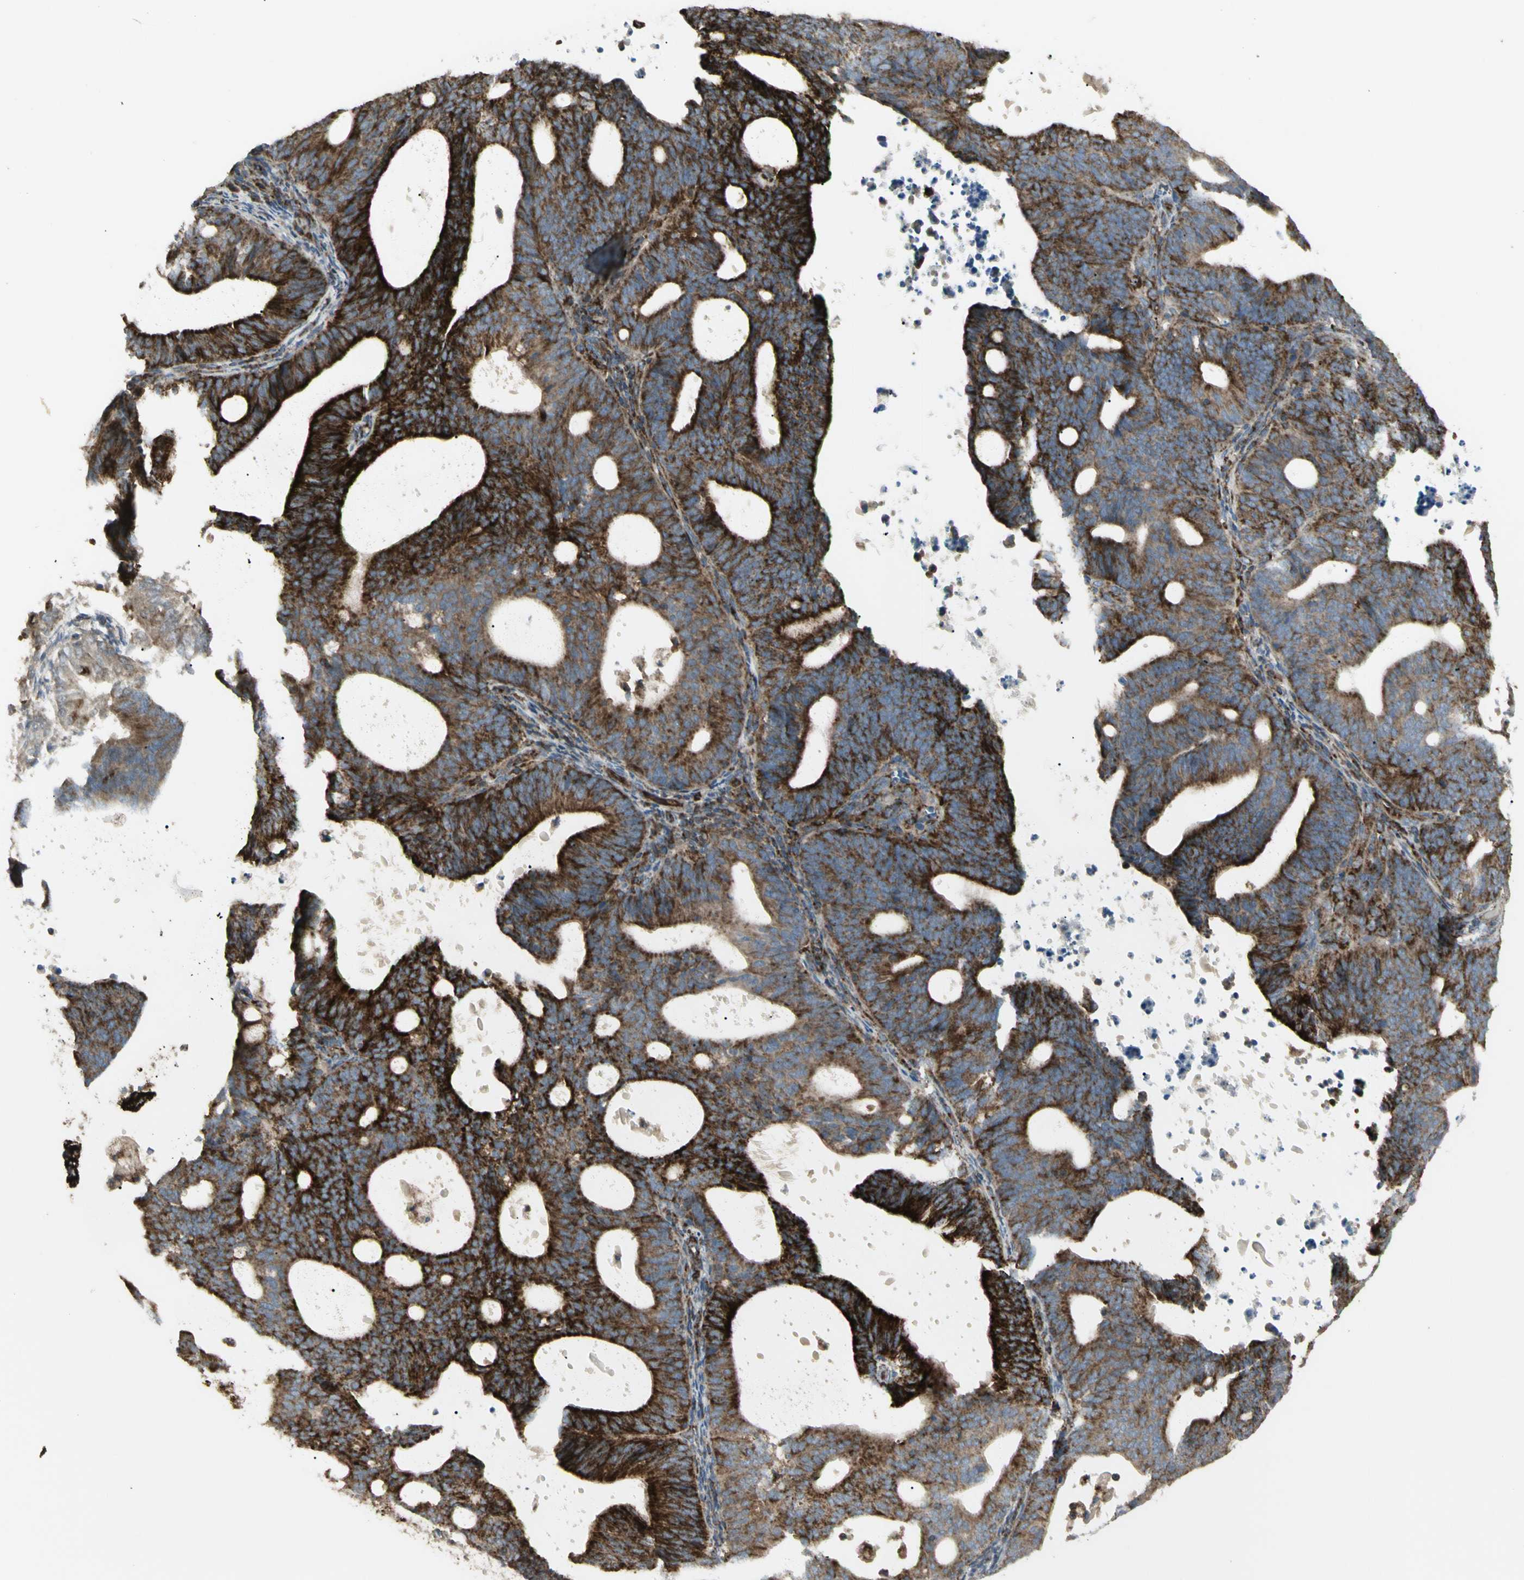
{"staining": {"intensity": "strong", "quantity": ">75%", "location": "cytoplasmic/membranous"}, "tissue": "endometrial cancer", "cell_type": "Tumor cells", "image_type": "cancer", "snomed": [{"axis": "morphology", "description": "Adenocarcinoma, NOS"}, {"axis": "topography", "description": "Uterus"}], "caption": "A micrograph of endometrial cancer stained for a protein shows strong cytoplasmic/membranous brown staining in tumor cells.", "gene": "CYB5R1", "patient": {"sex": "female", "age": 83}}